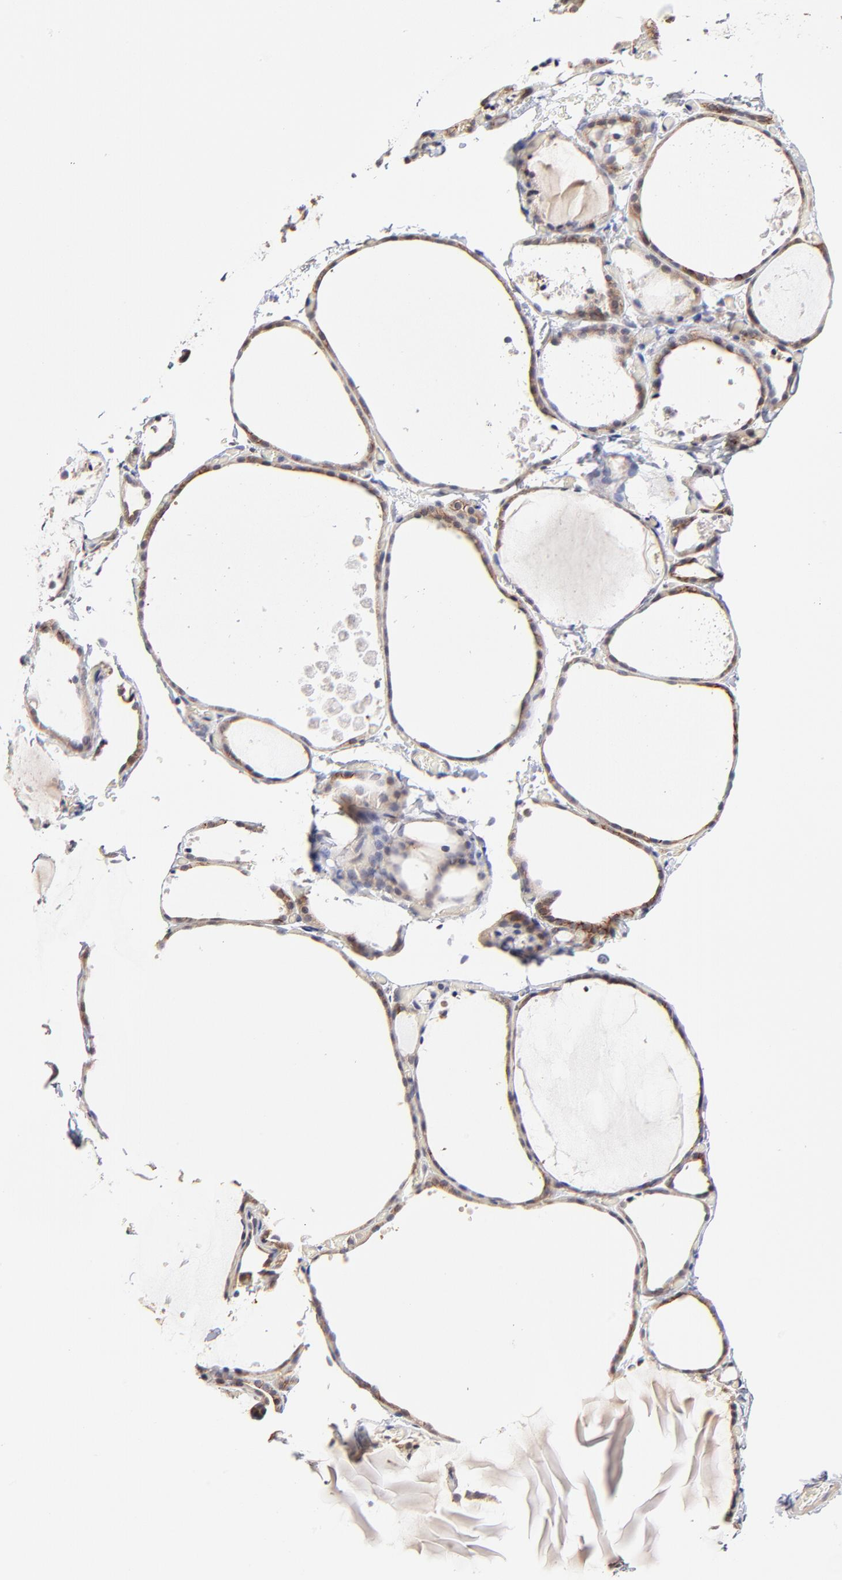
{"staining": {"intensity": "weak", "quantity": ">75%", "location": "cytoplasmic/membranous"}, "tissue": "thyroid gland", "cell_type": "Glandular cells", "image_type": "normal", "snomed": [{"axis": "morphology", "description": "Normal tissue, NOS"}, {"axis": "topography", "description": "Thyroid gland"}], "caption": "Protein expression analysis of normal thyroid gland reveals weak cytoplasmic/membranous positivity in about >75% of glandular cells.", "gene": "ZNF10", "patient": {"sex": "female", "age": 22}}